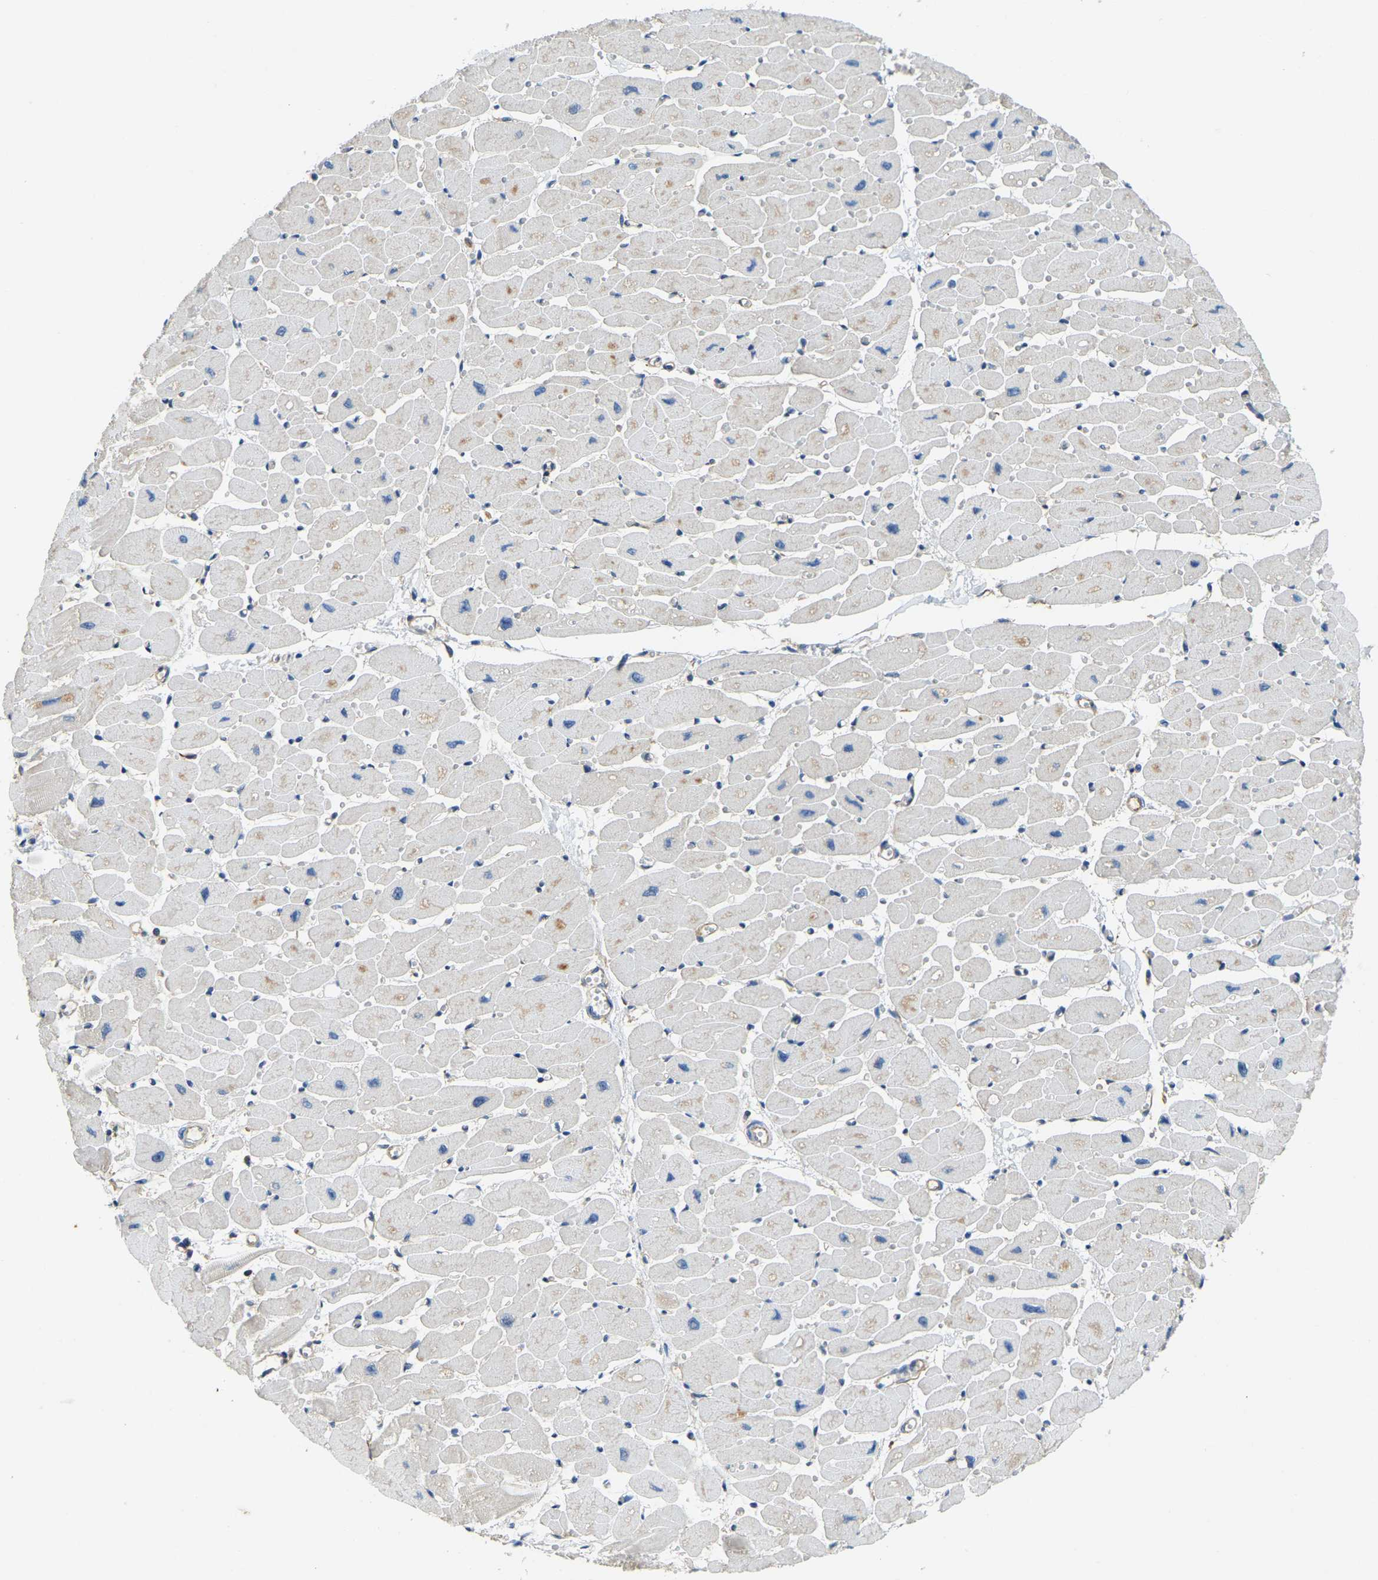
{"staining": {"intensity": "weak", "quantity": "<25%", "location": "cytoplasmic/membranous"}, "tissue": "heart muscle", "cell_type": "Cardiomyocytes", "image_type": "normal", "snomed": [{"axis": "morphology", "description": "Normal tissue, NOS"}, {"axis": "topography", "description": "Heart"}], "caption": "Immunohistochemistry image of benign heart muscle: heart muscle stained with DAB (3,3'-diaminobenzidine) reveals no significant protein positivity in cardiomyocytes.", "gene": "AHNAK", "patient": {"sex": "female", "age": 54}}